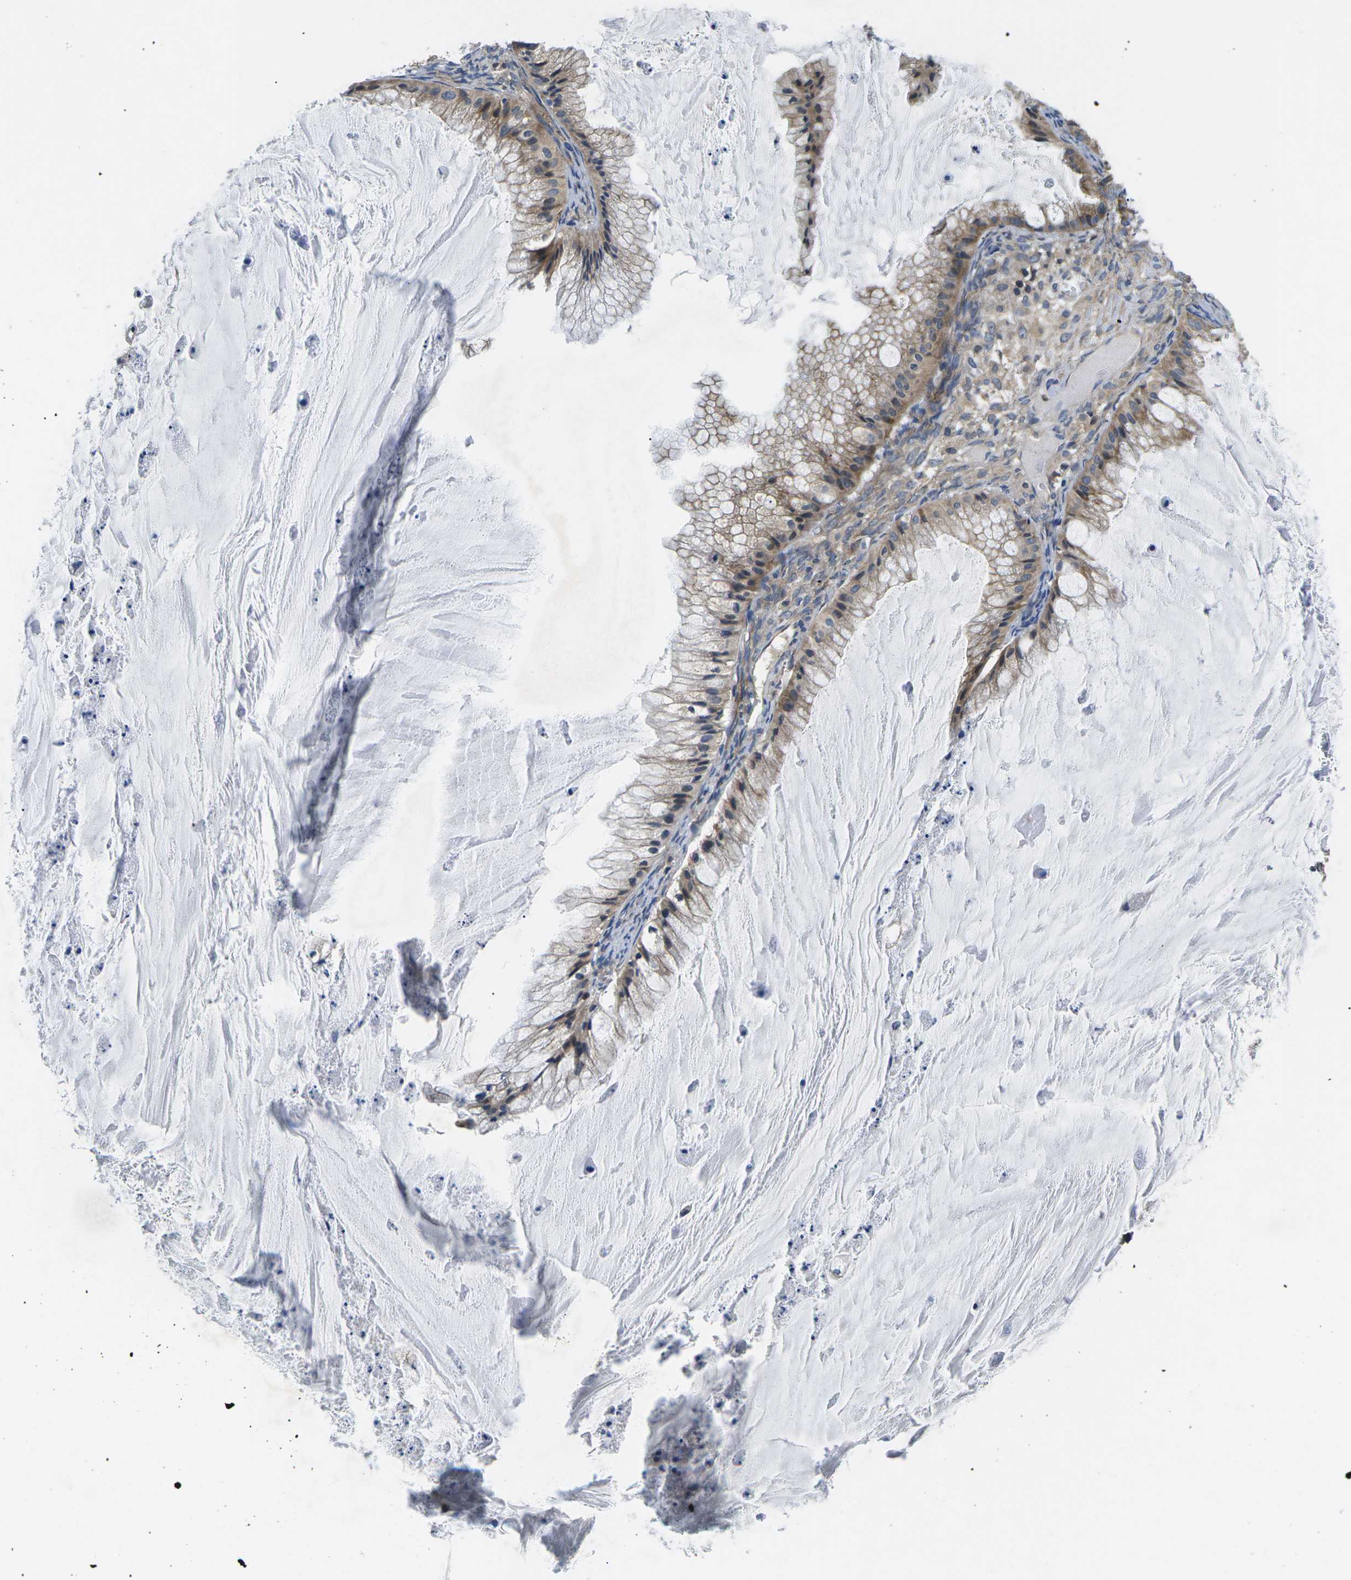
{"staining": {"intensity": "weak", "quantity": ">75%", "location": "cytoplasmic/membranous"}, "tissue": "ovarian cancer", "cell_type": "Tumor cells", "image_type": "cancer", "snomed": [{"axis": "morphology", "description": "Cystadenocarcinoma, mucinous, NOS"}, {"axis": "topography", "description": "Ovary"}], "caption": "Immunohistochemical staining of human ovarian cancer (mucinous cystadenocarcinoma) displays low levels of weak cytoplasmic/membranous positivity in about >75% of tumor cells.", "gene": "PLCE1", "patient": {"sex": "female", "age": 57}}